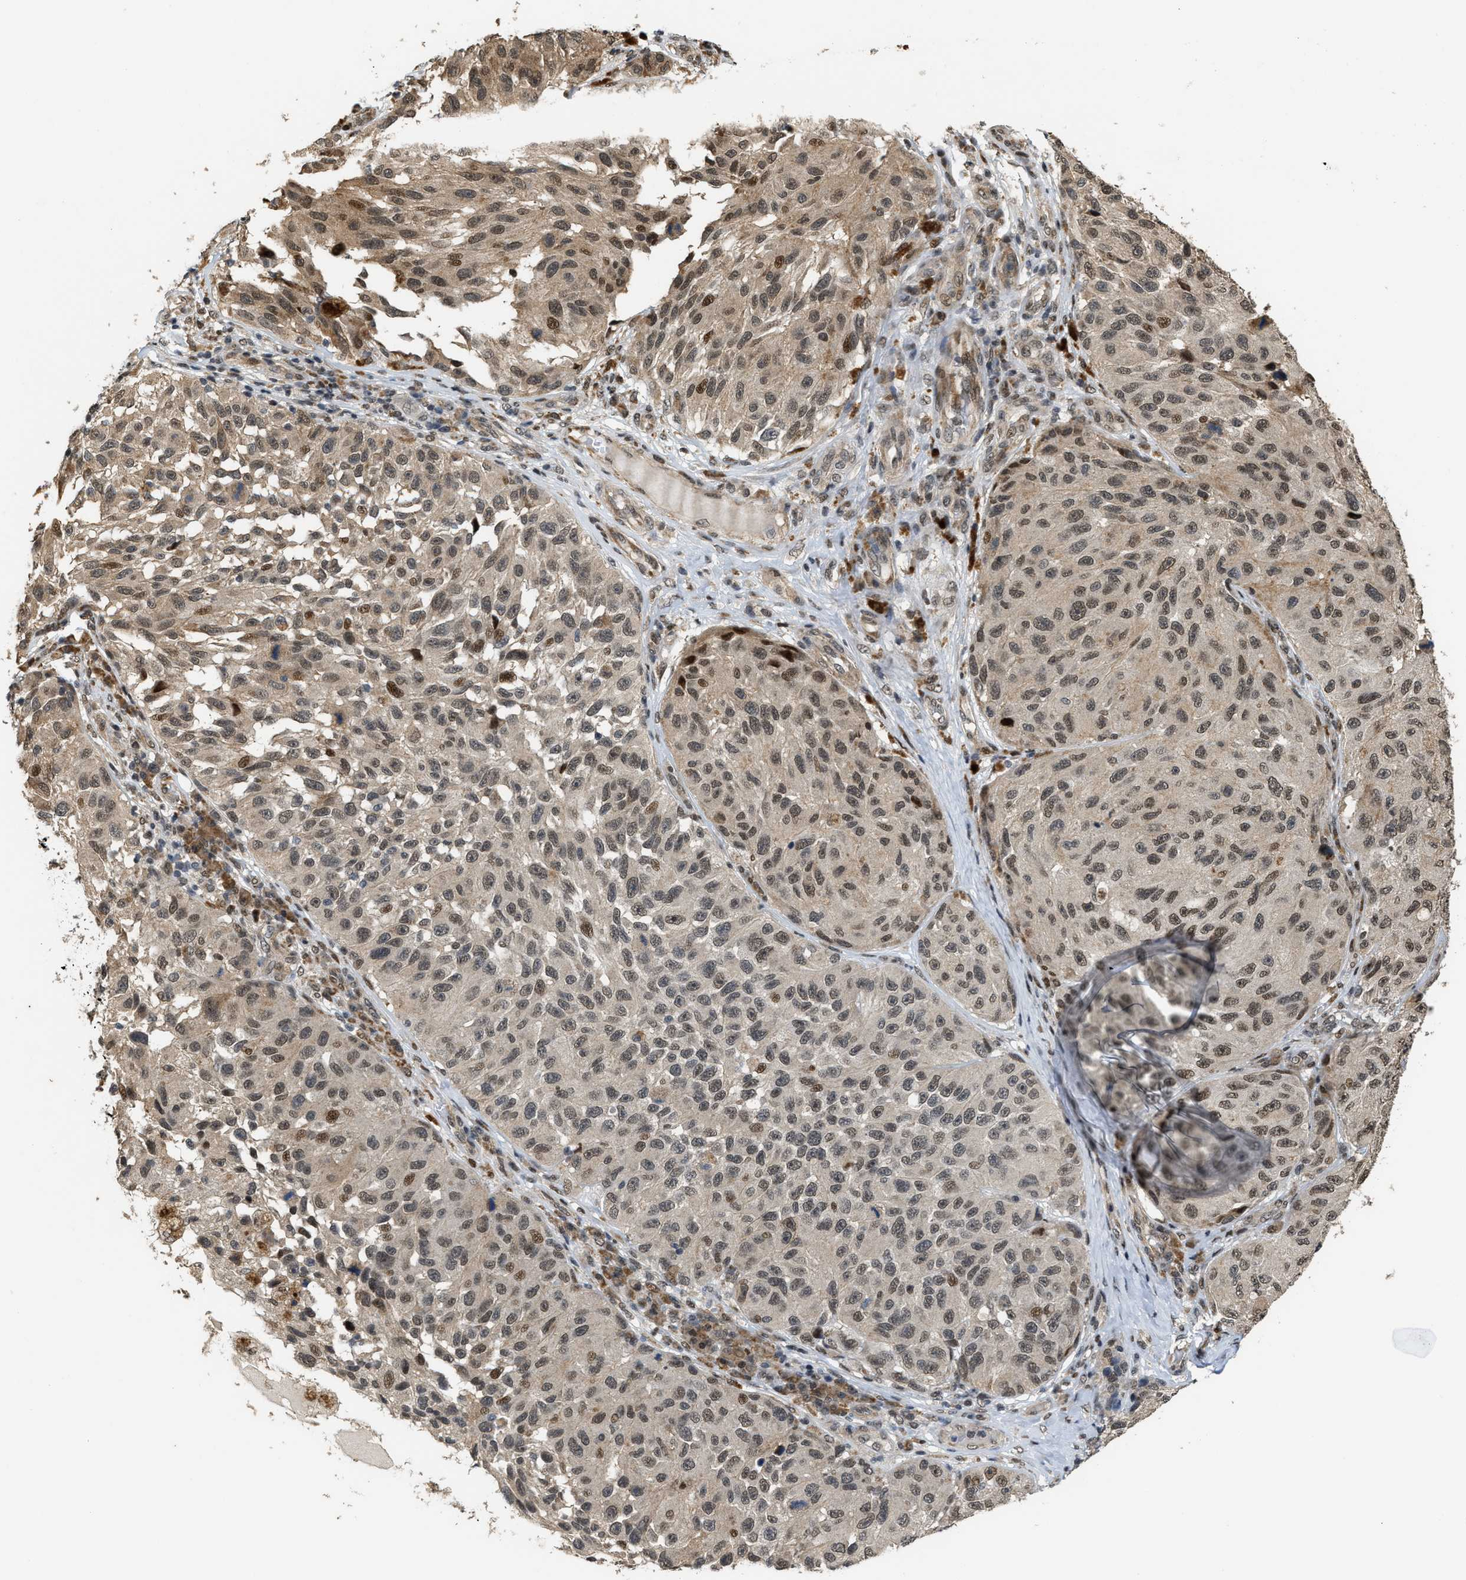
{"staining": {"intensity": "moderate", "quantity": ">75%", "location": "nuclear"}, "tissue": "melanoma", "cell_type": "Tumor cells", "image_type": "cancer", "snomed": [{"axis": "morphology", "description": "Malignant melanoma, NOS"}, {"axis": "topography", "description": "Skin"}], "caption": "Immunohistochemical staining of melanoma reveals medium levels of moderate nuclear positivity in approximately >75% of tumor cells.", "gene": "SERTAD2", "patient": {"sex": "female", "age": 73}}